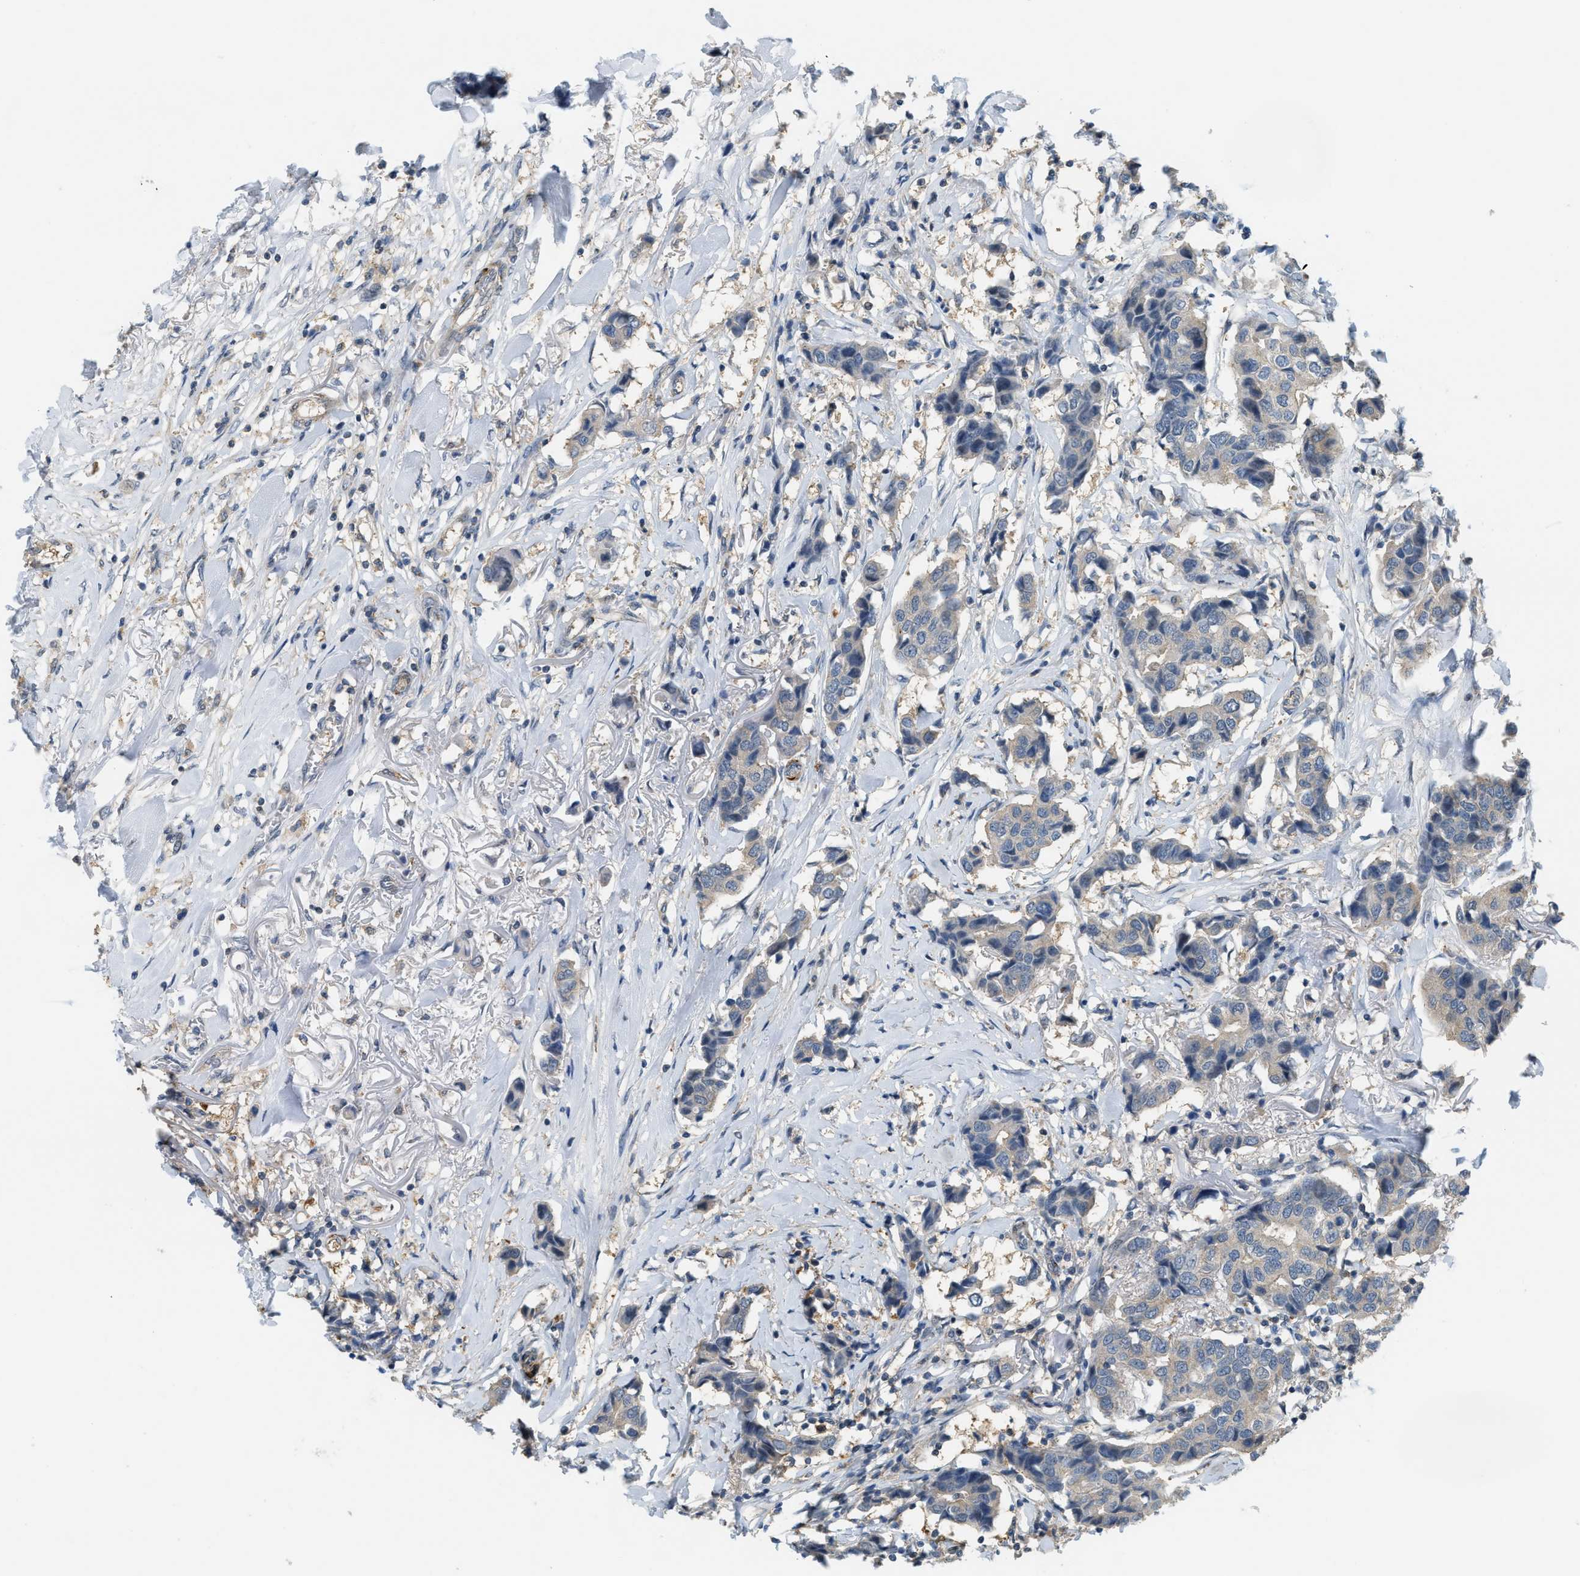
{"staining": {"intensity": "negative", "quantity": "none", "location": "none"}, "tissue": "breast cancer", "cell_type": "Tumor cells", "image_type": "cancer", "snomed": [{"axis": "morphology", "description": "Duct carcinoma"}, {"axis": "topography", "description": "Breast"}], "caption": "Immunohistochemistry (IHC) of human breast cancer reveals no staining in tumor cells.", "gene": "PDCL3", "patient": {"sex": "female", "age": 80}}